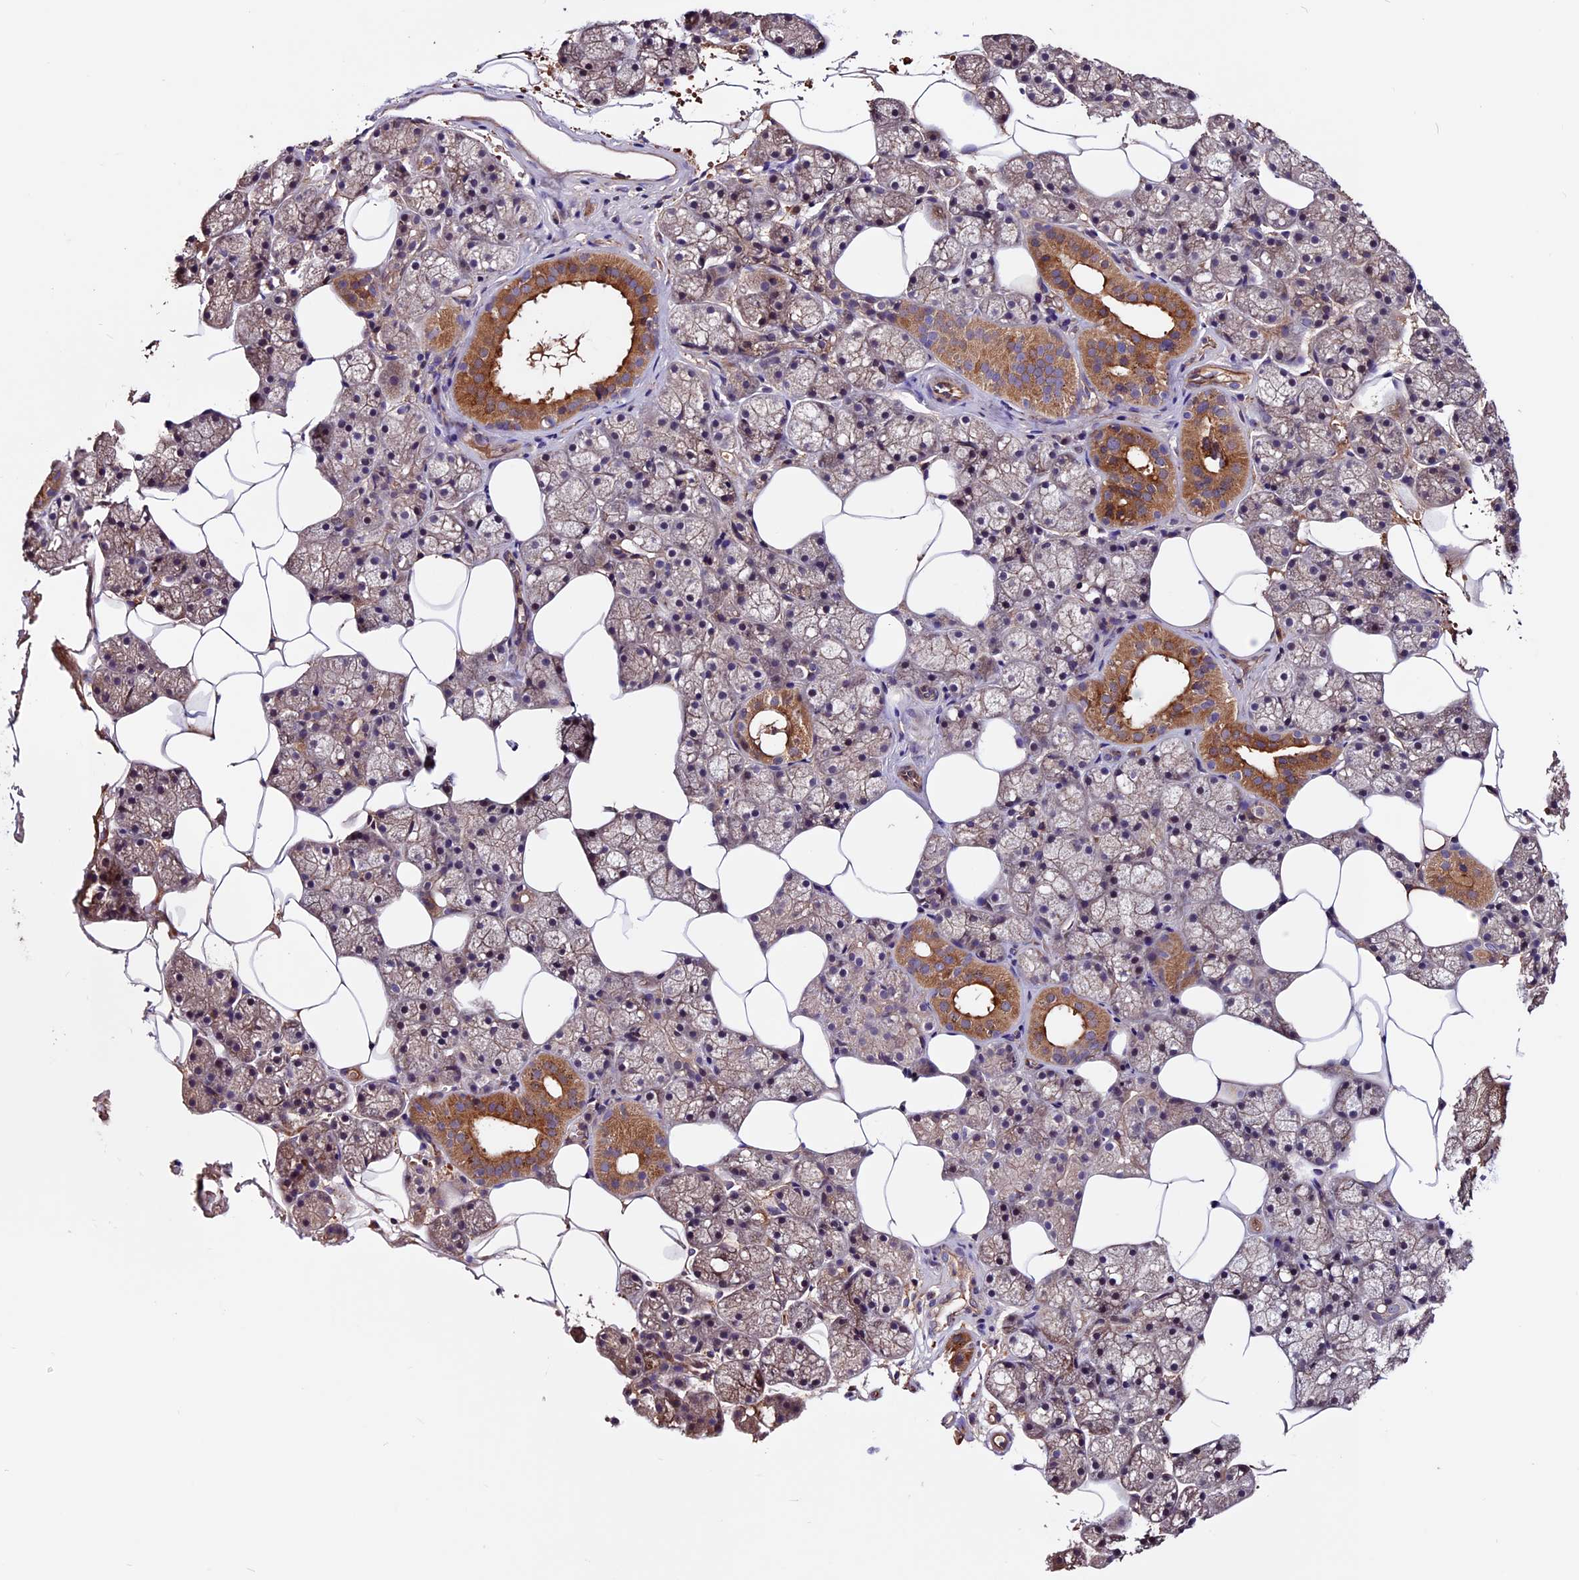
{"staining": {"intensity": "strong", "quantity": "25%-75%", "location": "cytoplasmic/membranous"}, "tissue": "salivary gland", "cell_type": "Glandular cells", "image_type": "normal", "snomed": [{"axis": "morphology", "description": "Normal tissue, NOS"}, {"axis": "topography", "description": "Salivary gland"}], "caption": "Immunohistochemical staining of normal human salivary gland shows 25%-75% levels of strong cytoplasmic/membranous protein positivity in about 25%-75% of glandular cells.", "gene": "RINL", "patient": {"sex": "male", "age": 62}}